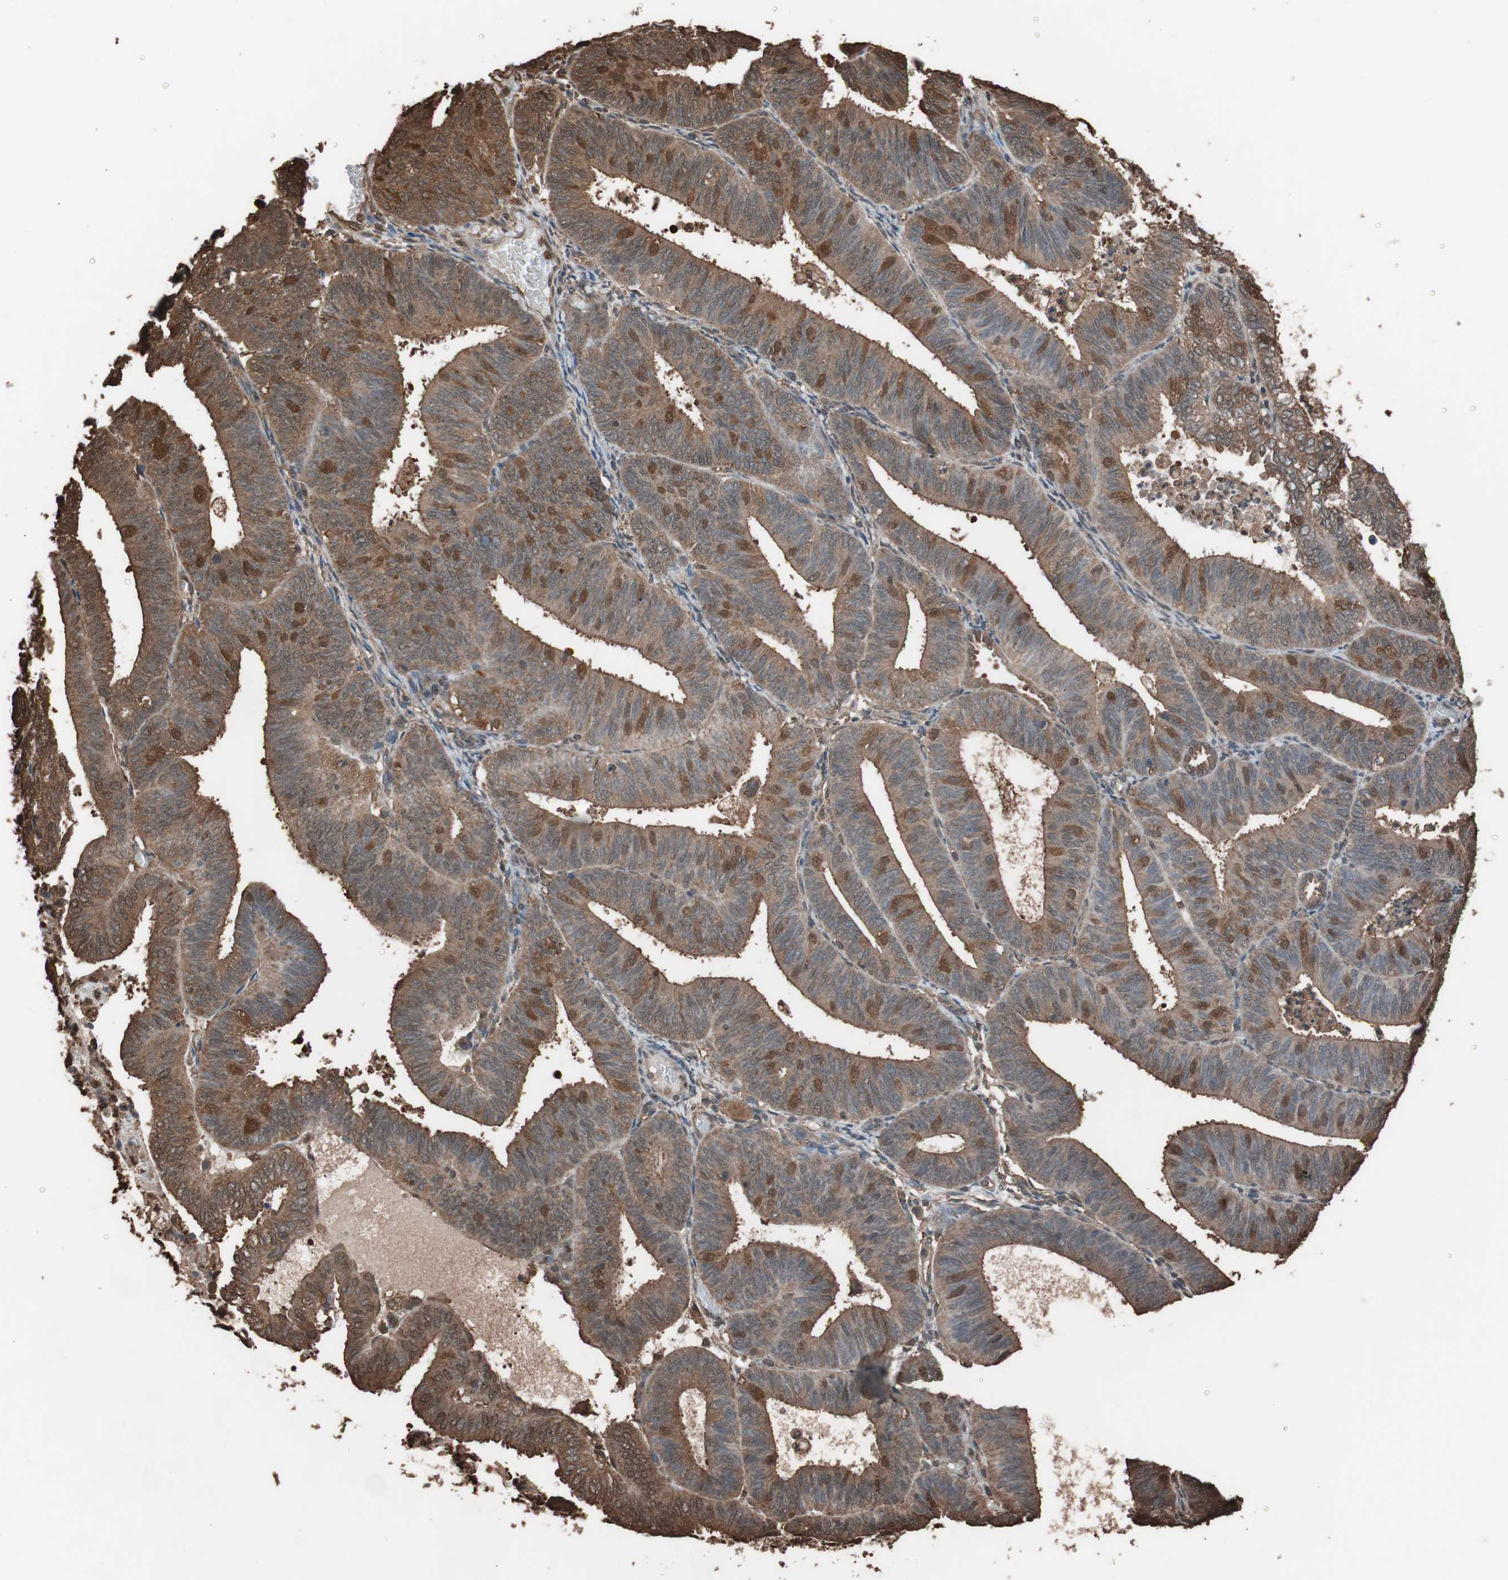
{"staining": {"intensity": "strong", "quantity": ">75%", "location": "cytoplasmic/membranous"}, "tissue": "endometrial cancer", "cell_type": "Tumor cells", "image_type": "cancer", "snomed": [{"axis": "morphology", "description": "Adenocarcinoma, NOS"}, {"axis": "topography", "description": "Uterus"}], "caption": "About >75% of tumor cells in endometrial adenocarcinoma exhibit strong cytoplasmic/membranous protein positivity as visualized by brown immunohistochemical staining.", "gene": "CALM2", "patient": {"sex": "female", "age": 60}}